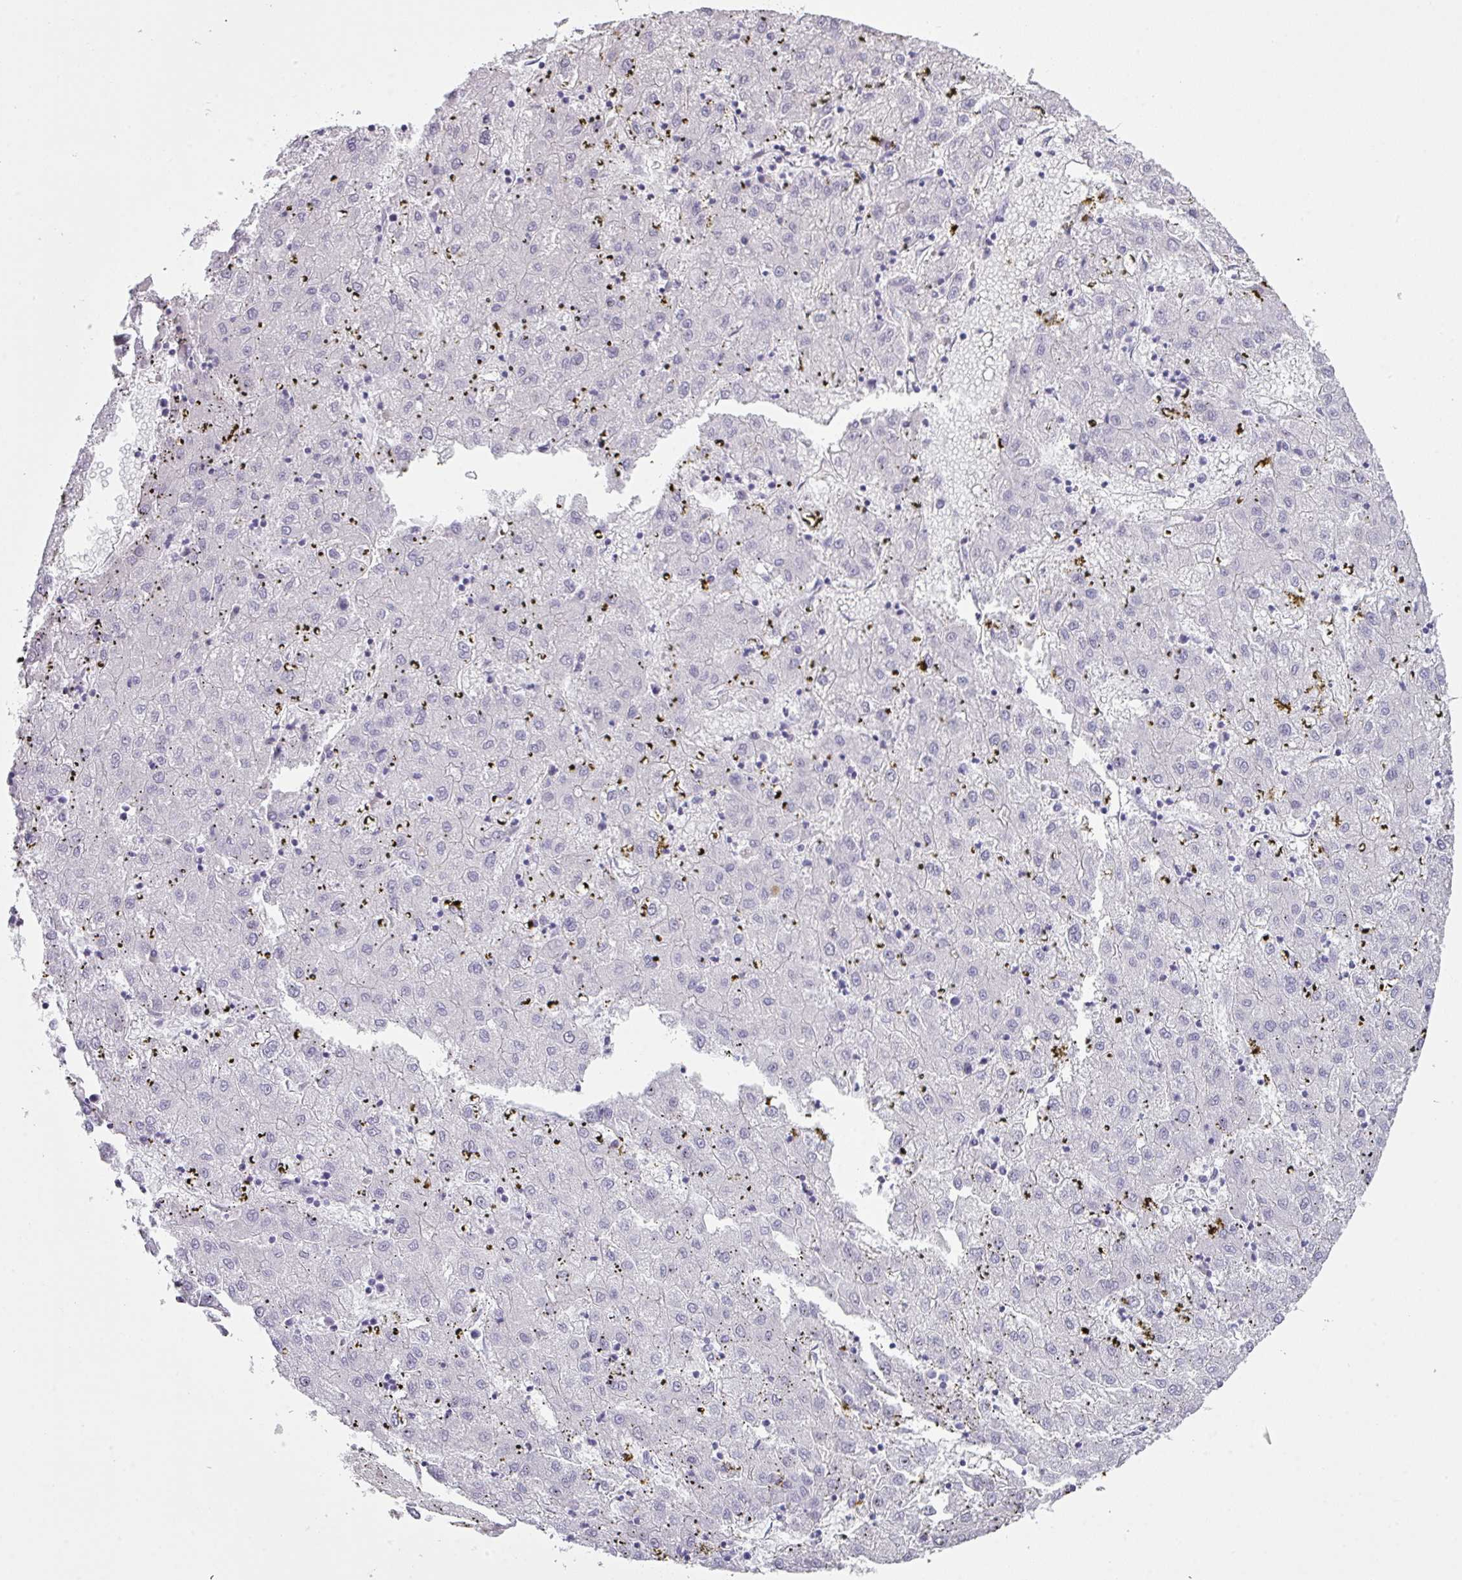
{"staining": {"intensity": "negative", "quantity": "none", "location": "none"}, "tissue": "liver cancer", "cell_type": "Tumor cells", "image_type": "cancer", "snomed": [{"axis": "morphology", "description": "Carcinoma, Hepatocellular, NOS"}, {"axis": "topography", "description": "Liver"}], "caption": "Immunohistochemistry (IHC) image of neoplastic tissue: hepatocellular carcinoma (liver) stained with DAB (3,3'-diaminobenzidine) displays no significant protein staining in tumor cells.", "gene": "GLI4", "patient": {"sex": "male", "age": 72}}